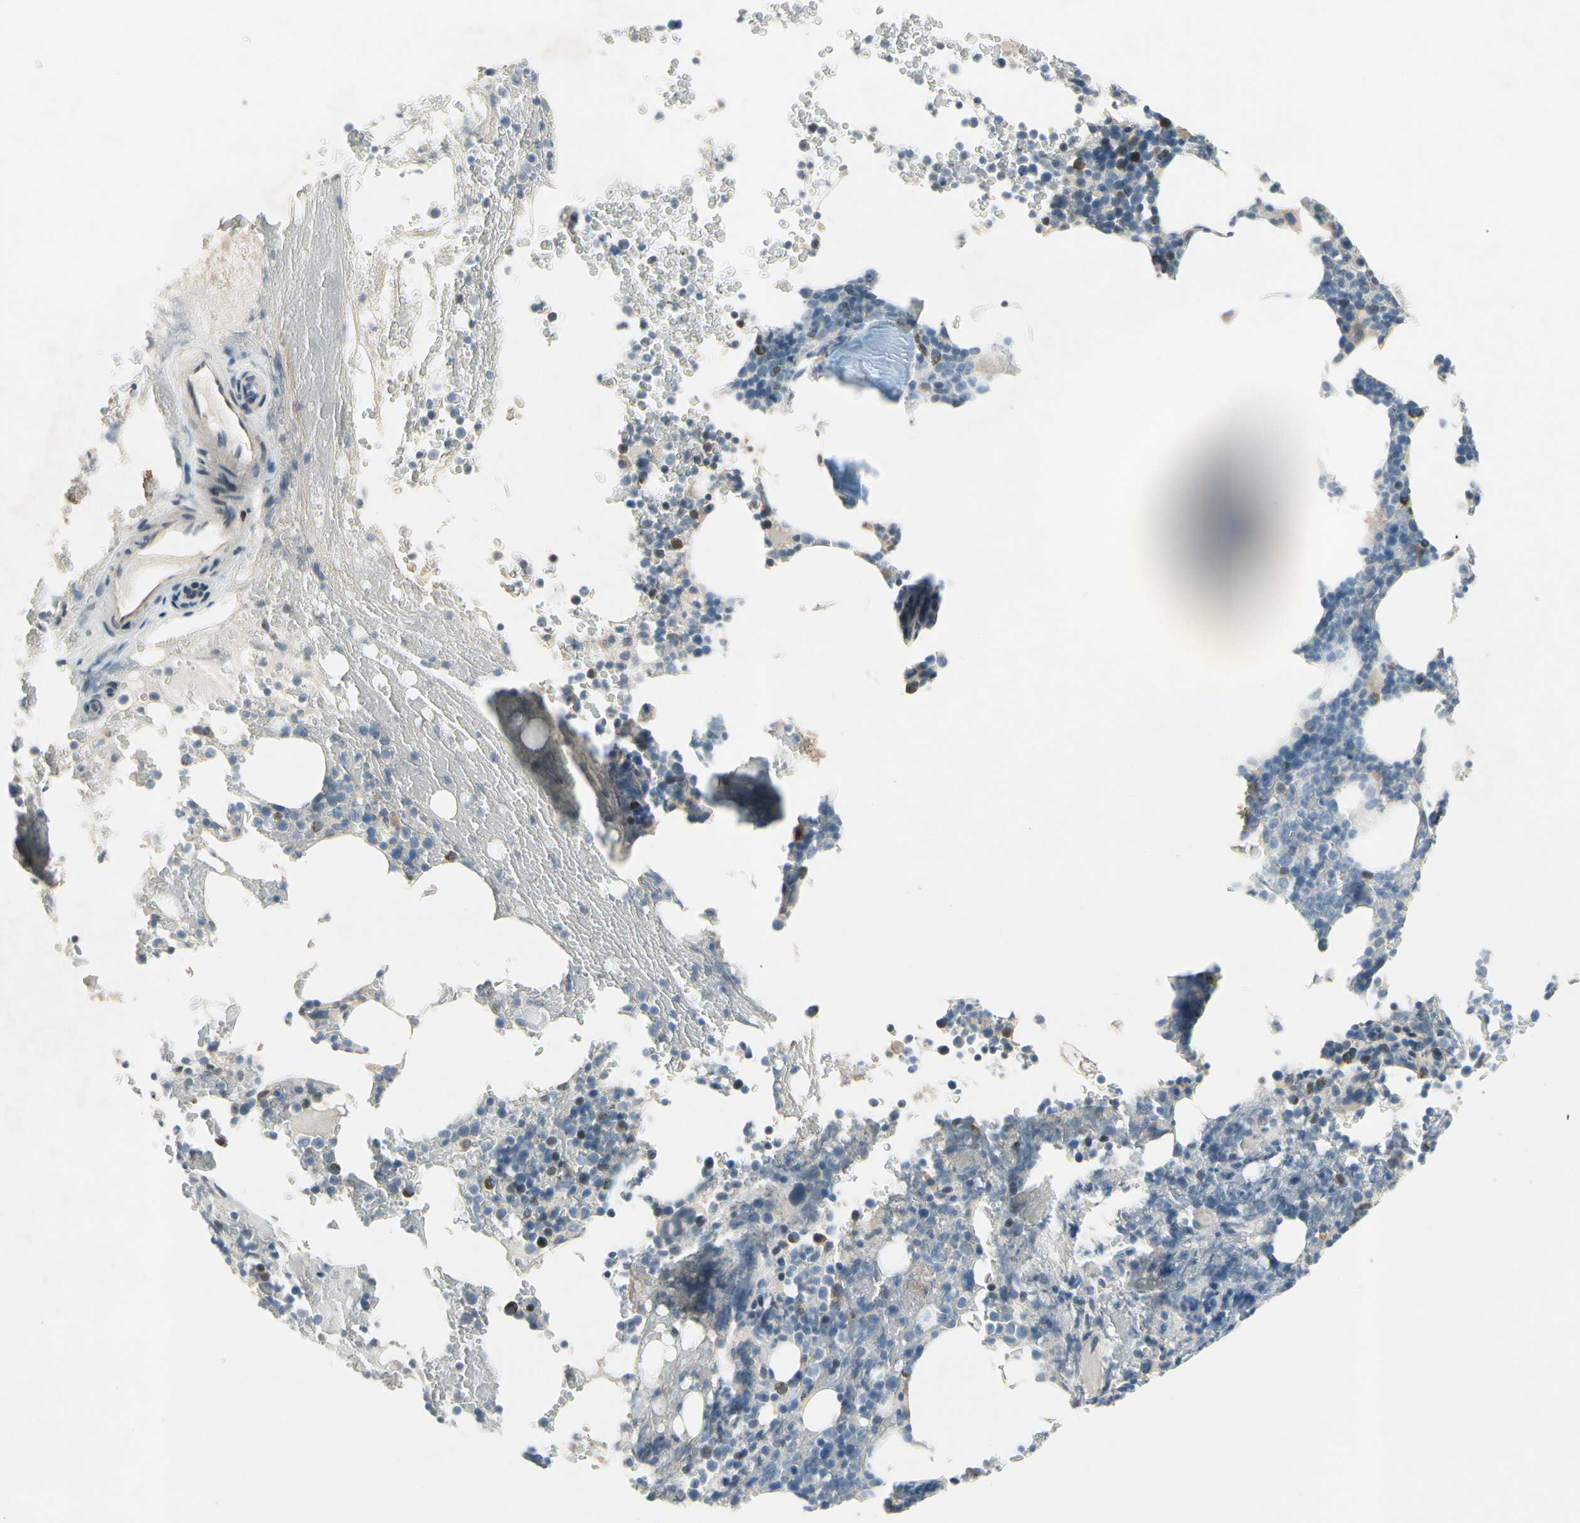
{"staining": {"intensity": "moderate", "quantity": "<25%", "location": "cytoplasmic/membranous"}, "tissue": "bone marrow", "cell_type": "Hematopoietic cells", "image_type": "normal", "snomed": [{"axis": "morphology", "description": "Normal tissue, NOS"}, {"axis": "topography", "description": "Bone marrow"}], "caption": "IHC staining of unremarkable bone marrow, which shows low levels of moderate cytoplasmic/membranous staining in about <25% of hematopoietic cells indicating moderate cytoplasmic/membranous protein expression. The staining was performed using DAB (3,3'-diaminobenzidine) (brown) for protein detection and nuclei were counterstained in hematoxylin (blue).", "gene": "PIP5K1B", "patient": {"sex": "female", "age": 66}}